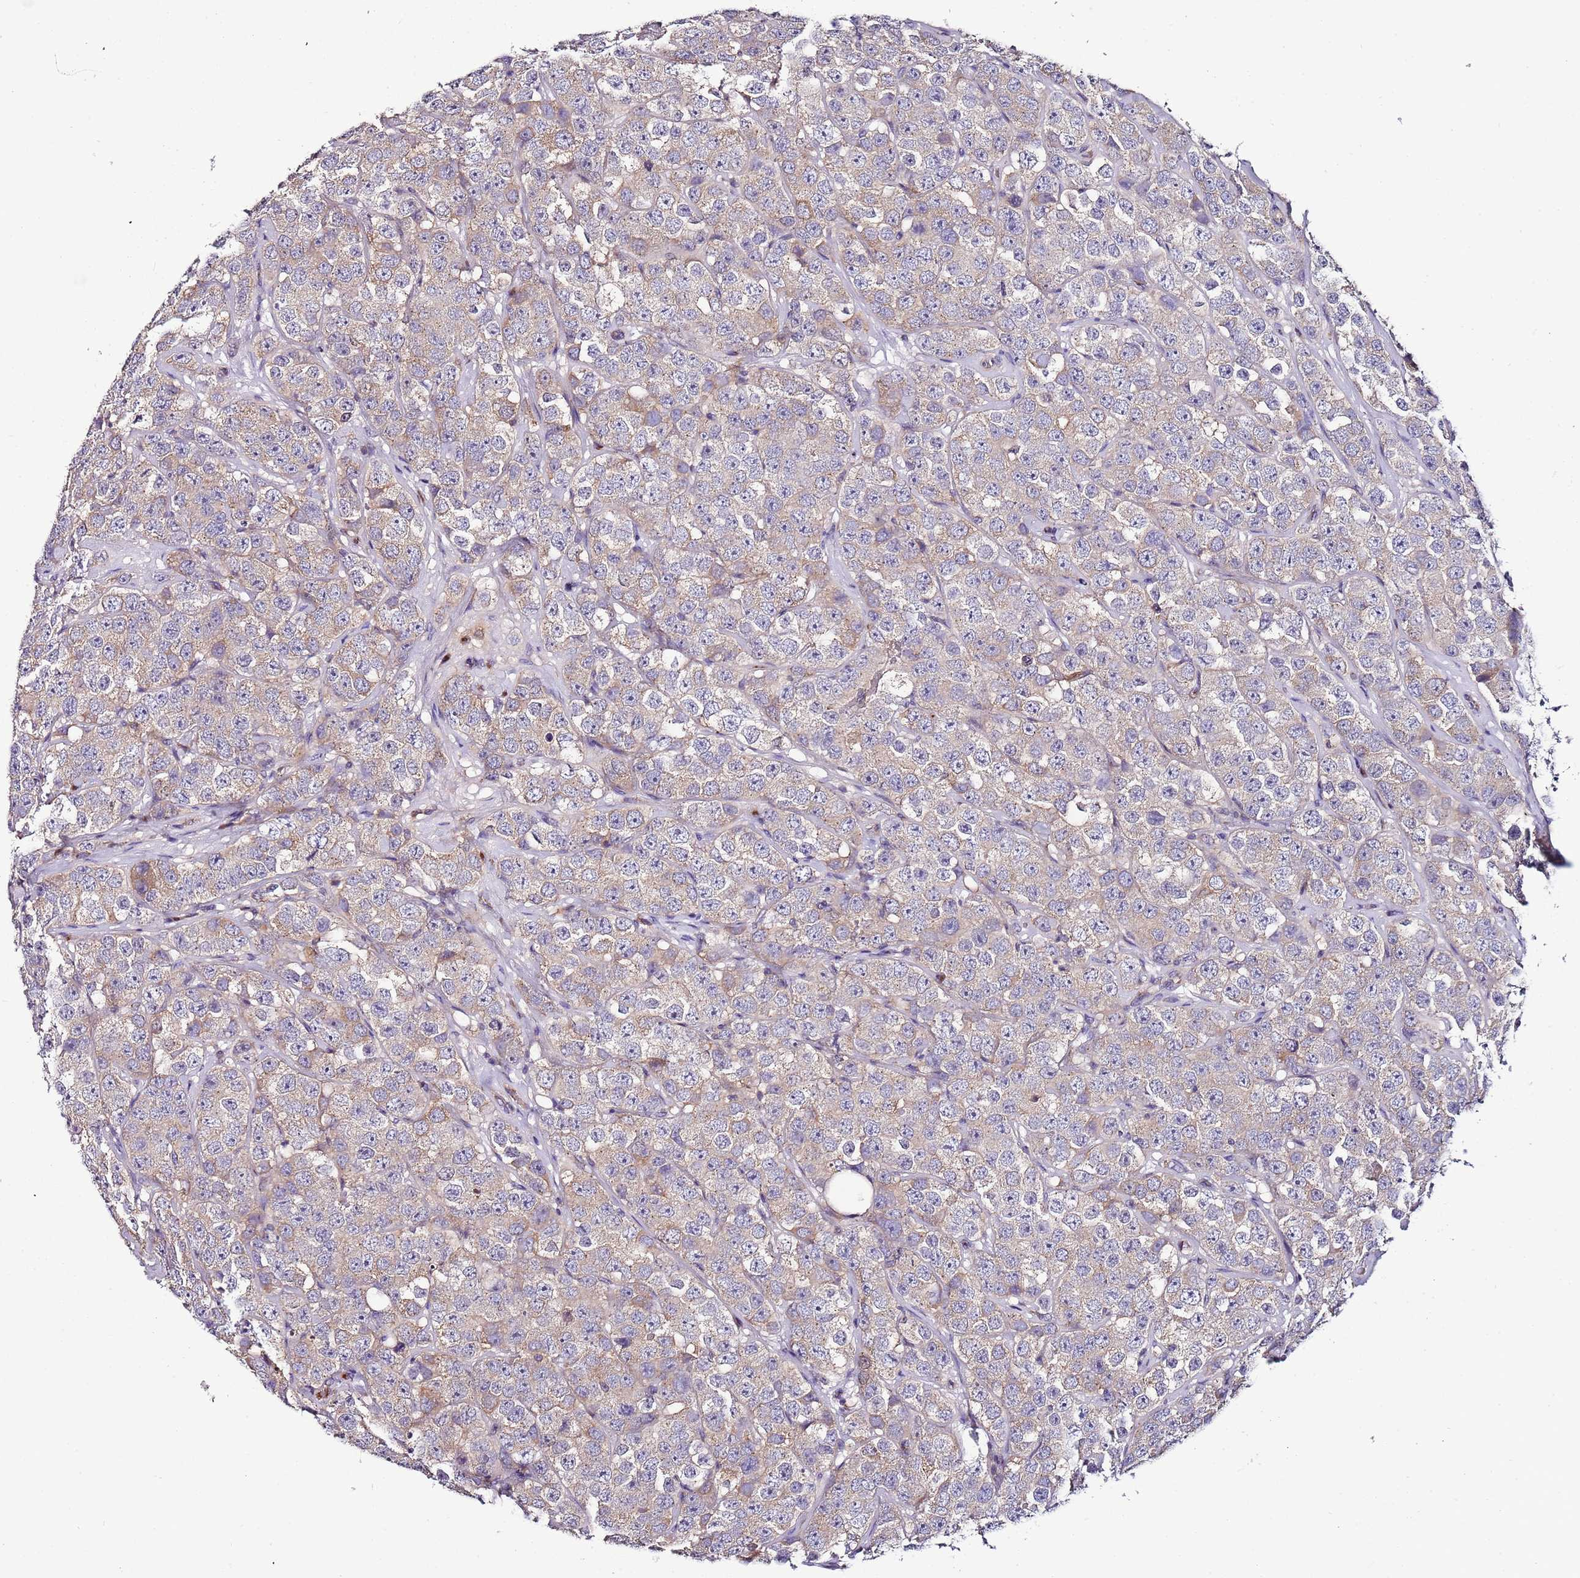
{"staining": {"intensity": "weak", "quantity": "25%-75%", "location": "cytoplasmic/membranous"}, "tissue": "testis cancer", "cell_type": "Tumor cells", "image_type": "cancer", "snomed": [{"axis": "morphology", "description": "Seminoma, NOS"}, {"axis": "topography", "description": "Testis"}], "caption": "An immunohistochemistry histopathology image of neoplastic tissue is shown. Protein staining in brown labels weak cytoplasmic/membranous positivity in testis cancer (seminoma) within tumor cells.", "gene": "FAM20A", "patient": {"sex": "male", "age": 28}}